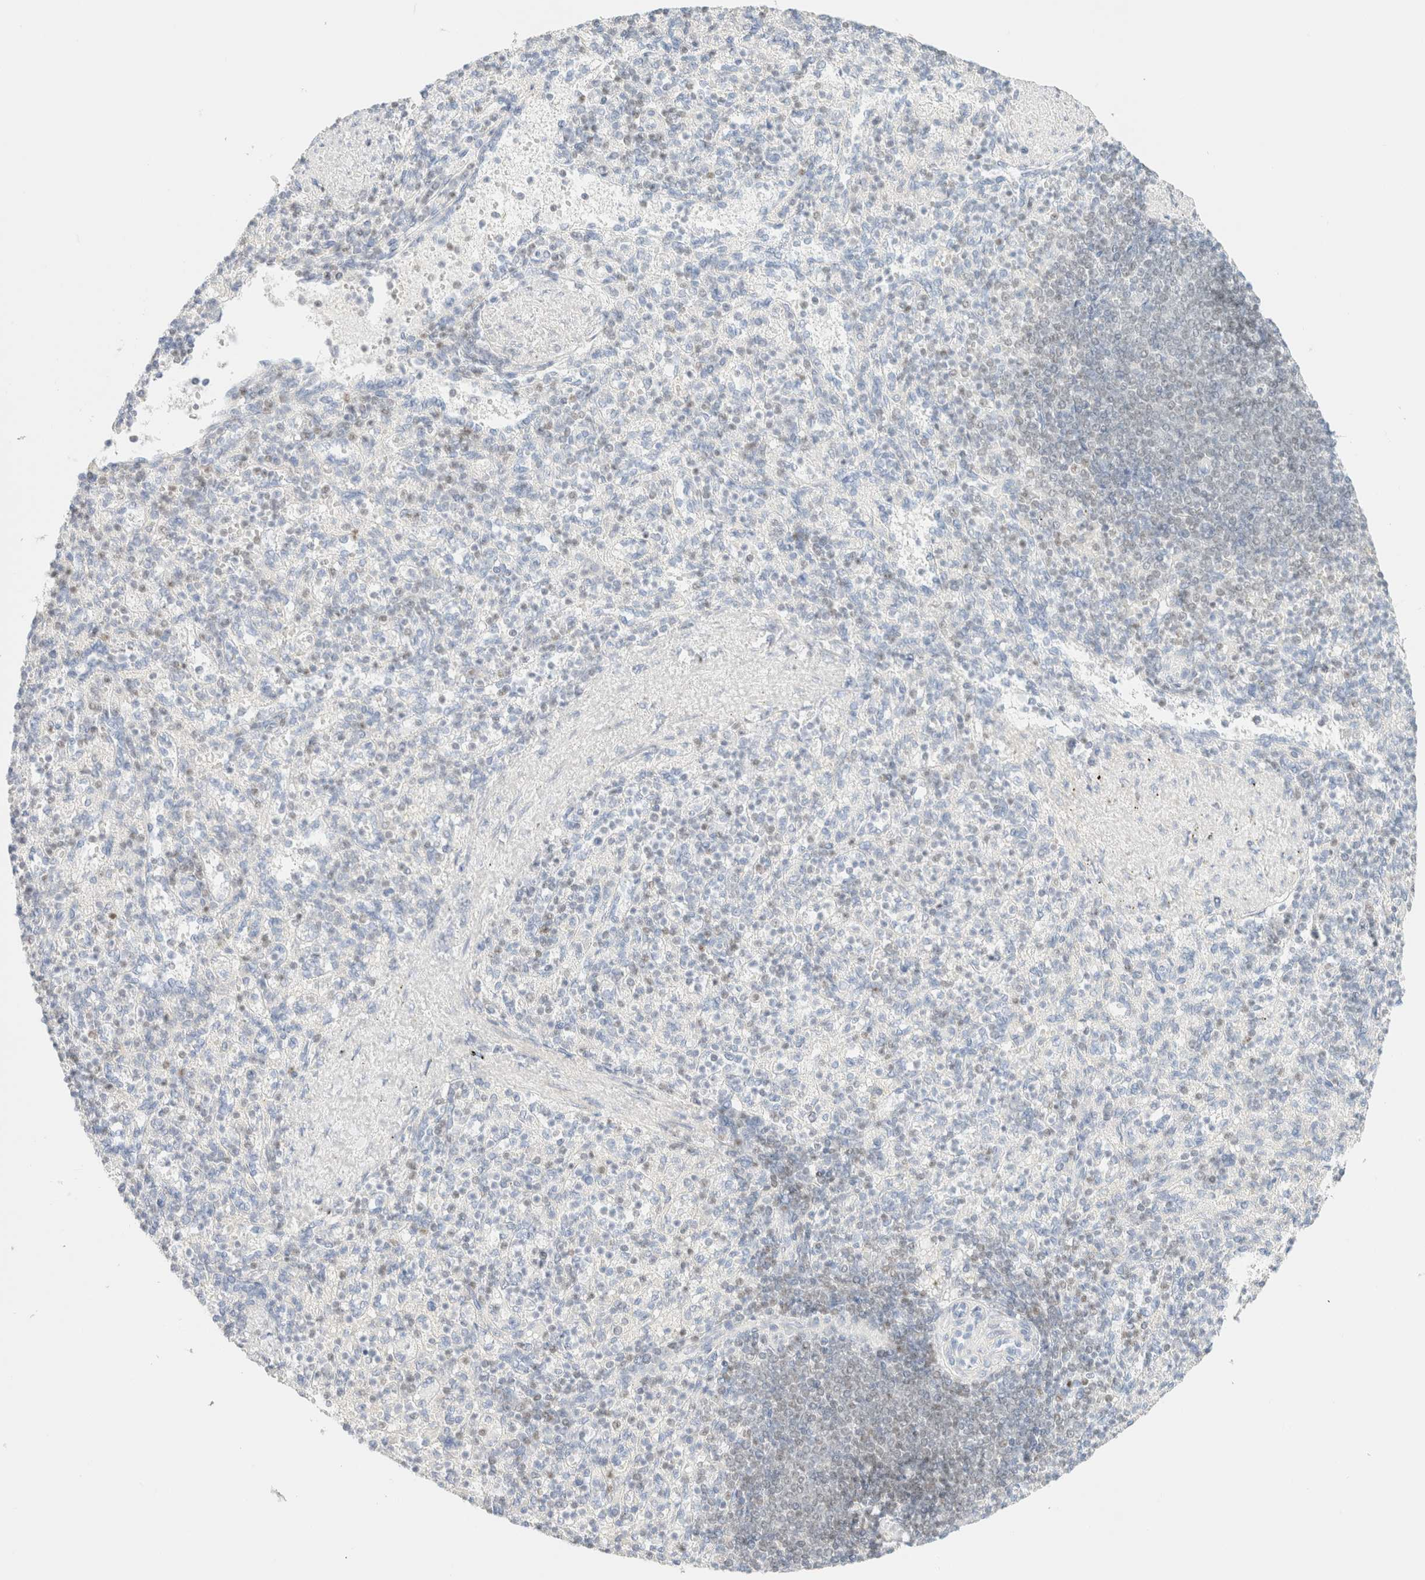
{"staining": {"intensity": "weak", "quantity": "<25%", "location": "nuclear"}, "tissue": "spleen", "cell_type": "Cells in red pulp", "image_type": "normal", "snomed": [{"axis": "morphology", "description": "Normal tissue, NOS"}, {"axis": "topography", "description": "Spleen"}], "caption": "IHC of unremarkable human spleen shows no positivity in cells in red pulp. The staining was performed using DAB to visualize the protein expression in brown, while the nuclei were stained in blue with hematoxylin (Magnification: 20x).", "gene": "IKZF3", "patient": {"sex": "female", "age": 74}}